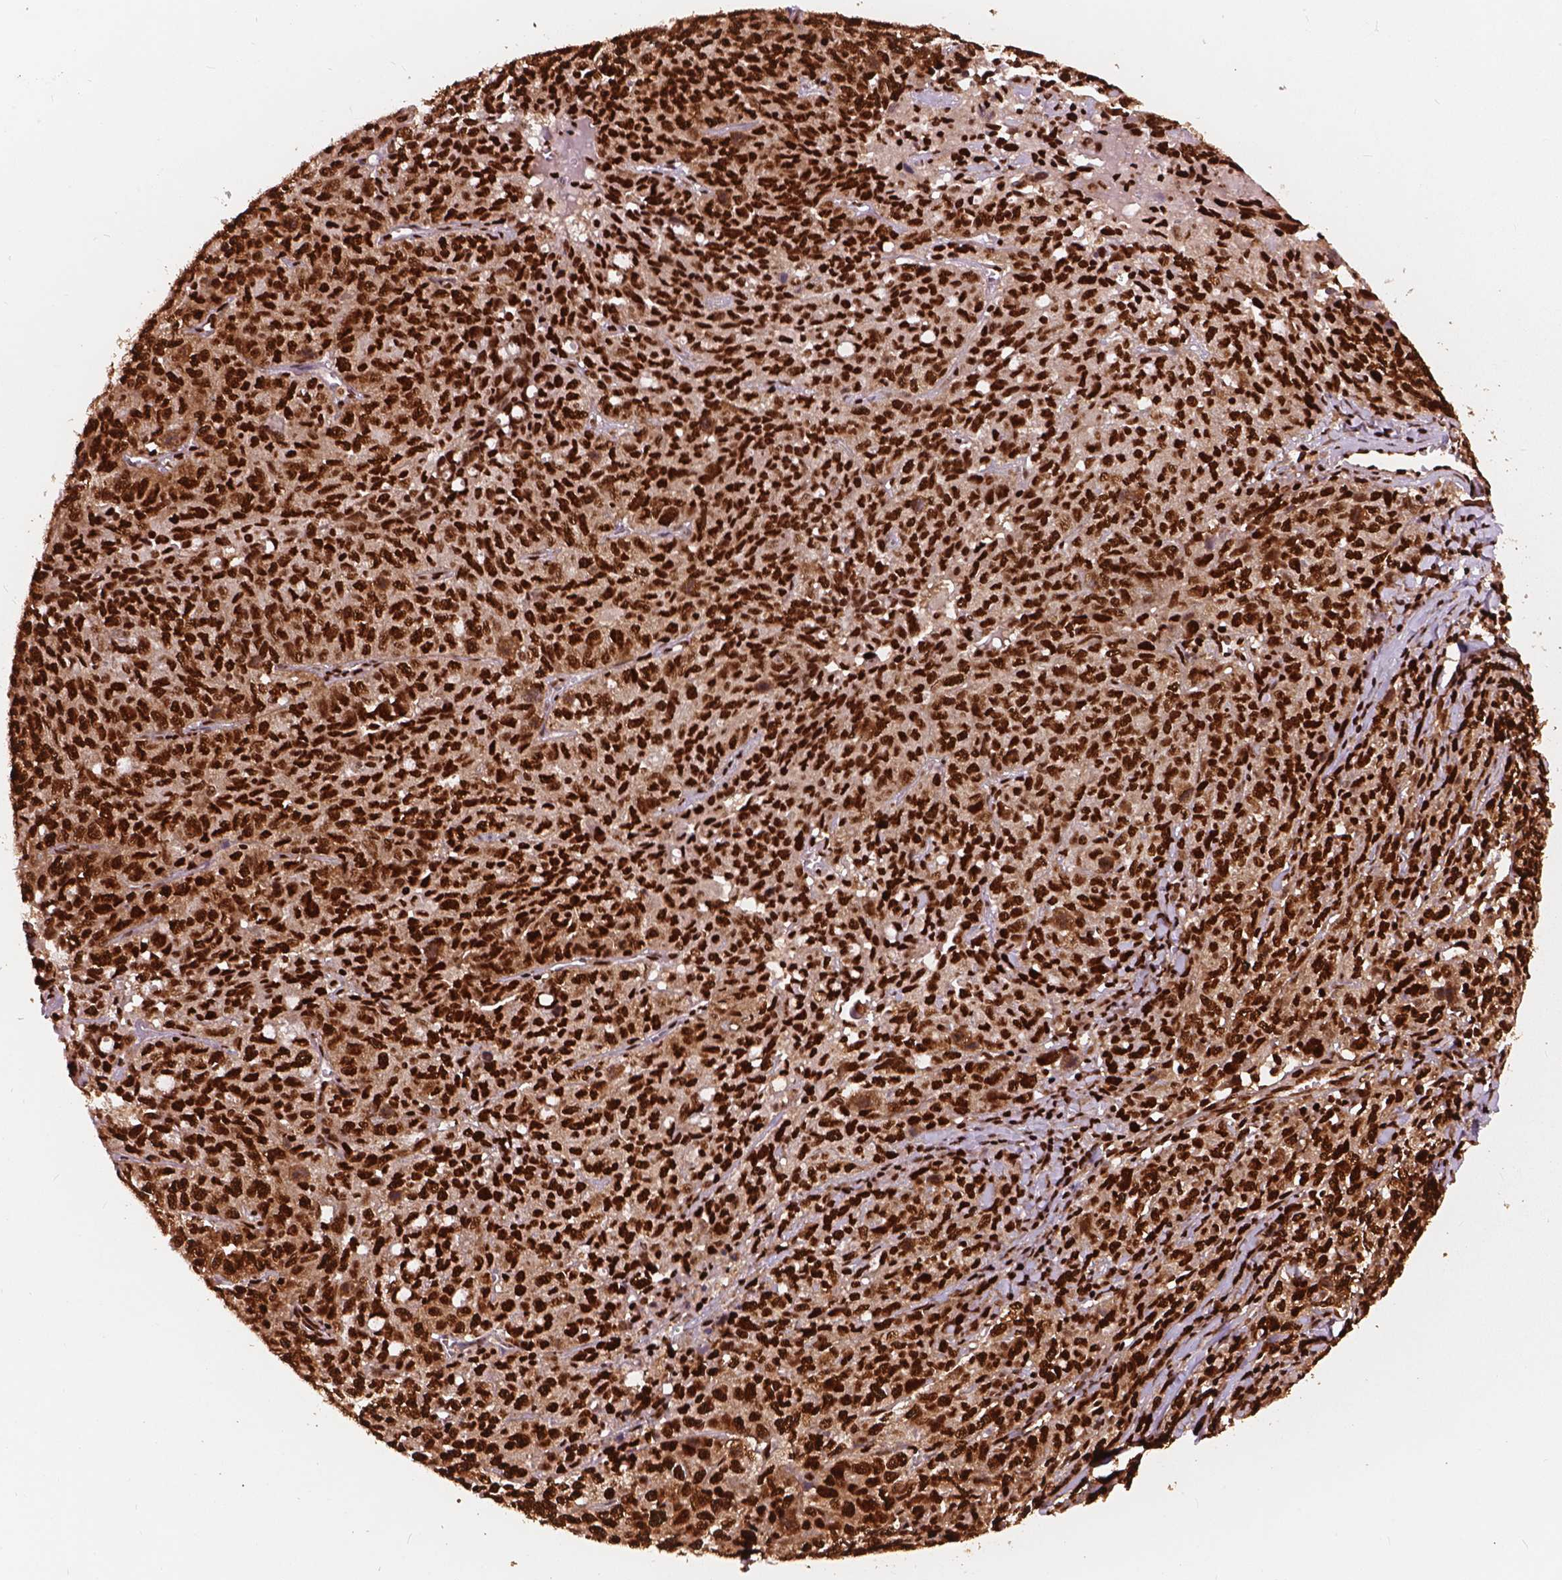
{"staining": {"intensity": "strong", "quantity": ">75%", "location": "cytoplasmic/membranous,nuclear"}, "tissue": "ovarian cancer", "cell_type": "Tumor cells", "image_type": "cancer", "snomed": [{"axis": "morphology", "description": "Cystadenocarcinoma, serous, NOS"}, {"axis": "topography", "description": "Ovary"}], "caption": "Human ovarian cancer (serous cystadenocarcinoma) stained for a protein (brown) exhibits strong cytoplasmic/membranous and nuclear positive positivity in approximately >75% of tumor cells.", "gene": "ANP32B", "patient": {"sex": "female", "age": 71}}